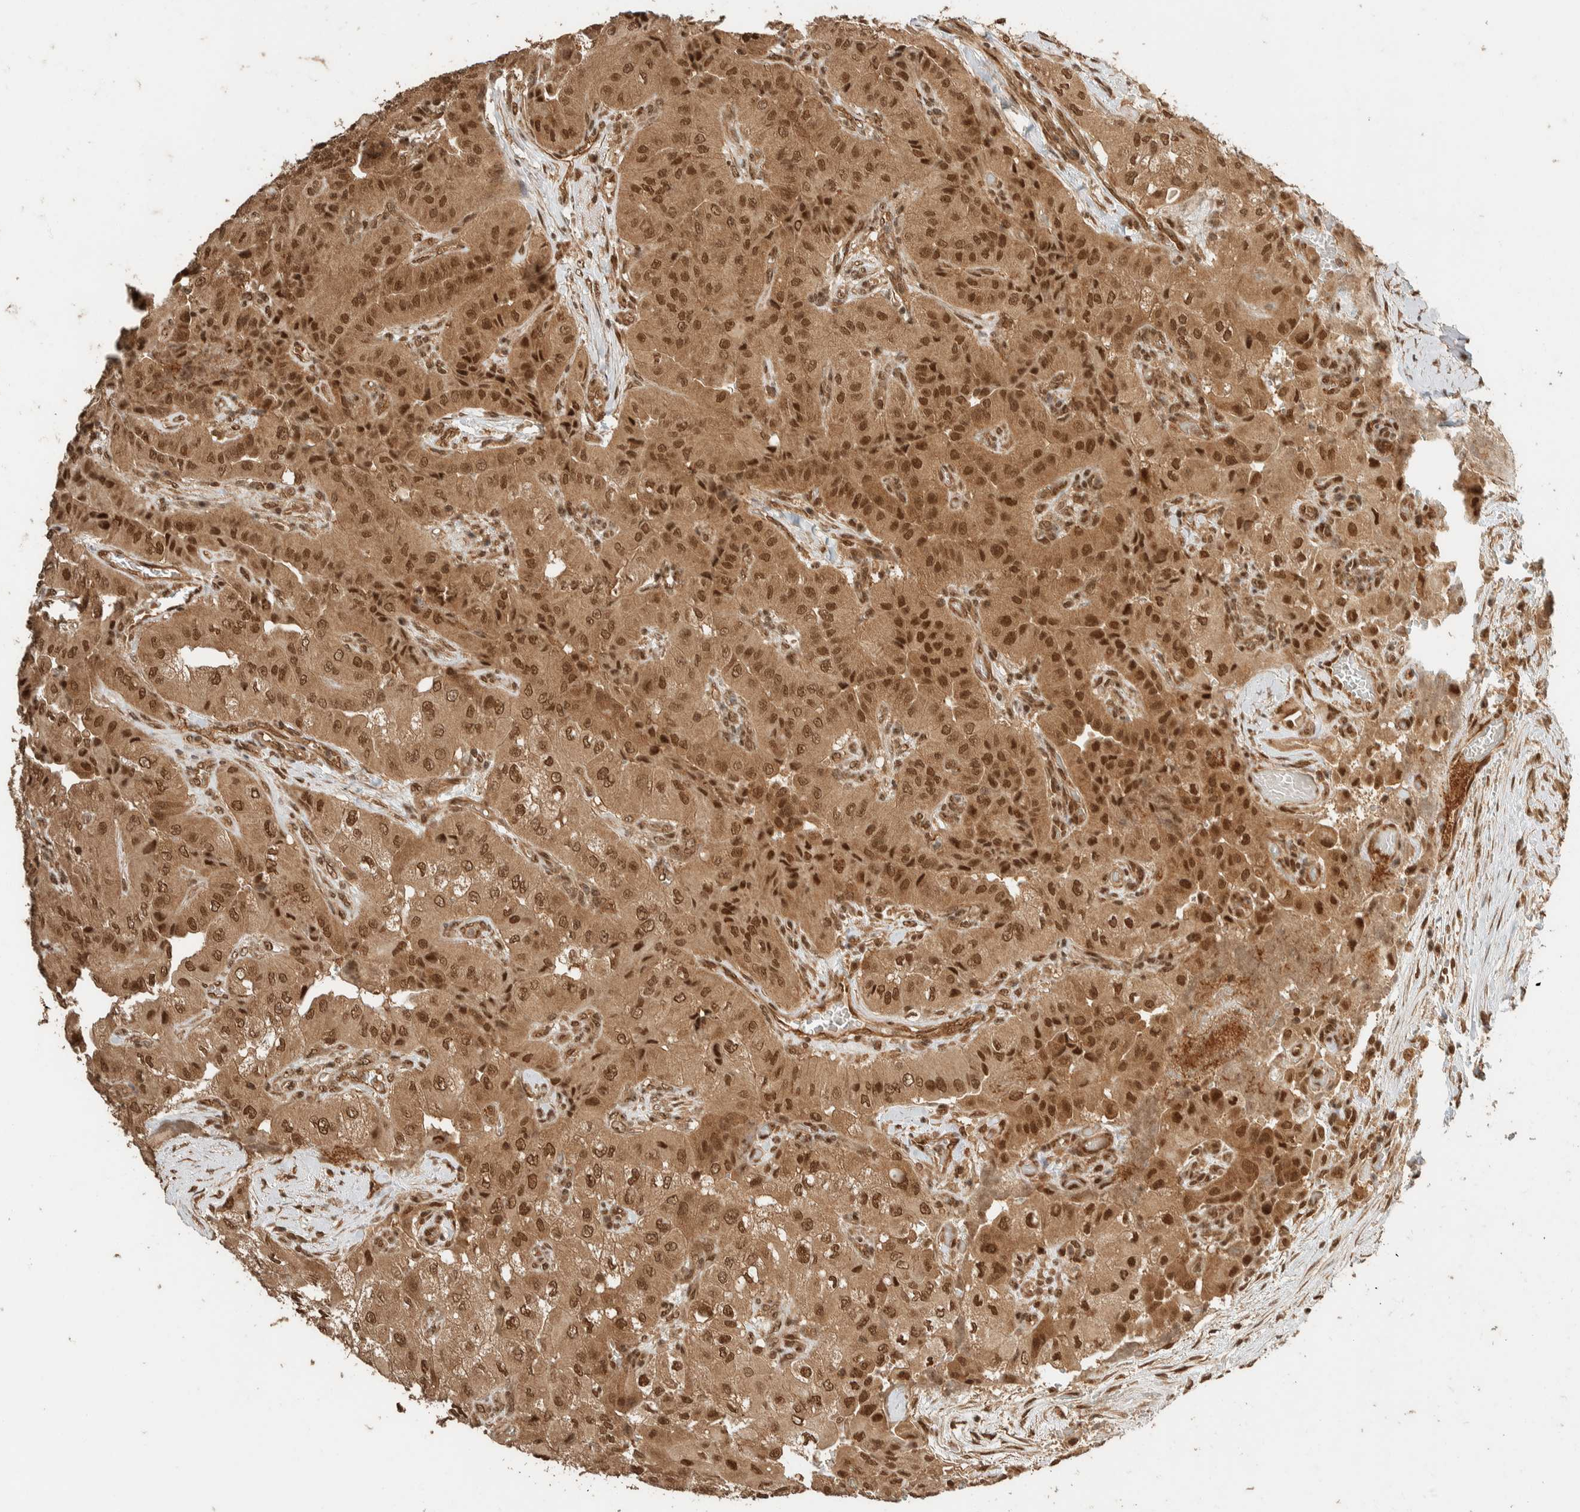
{"staining": {"intensity": "strong", "quantity": ">75%", "location": "cytoplasmic/membranous,nuclear"}, "tissue": "thyroid cancer", "cell_type": "Tumor cells", "image_type": "cancer", "snomed": [{"axis": "morphology", "description": "Papillary adenocarcinoma, NOS"}, {"axis": "topography", "description": "Thyroid gland"}], "caption": "Immunohistochemistry histopathology image of neoplastic tissue: thyroid cancer (papillary adenocarcinoma) stained using immunohistochemistry demonstrates high levels of strong protein expression localized specifically in the cytoplasmic/membranous and nuclear of tumor cells, appearing as a cytoplasmic/membranous and nuclear brown color.", "gene": "ZBTB2", "patient": {"sex": "female", "age": 59}}